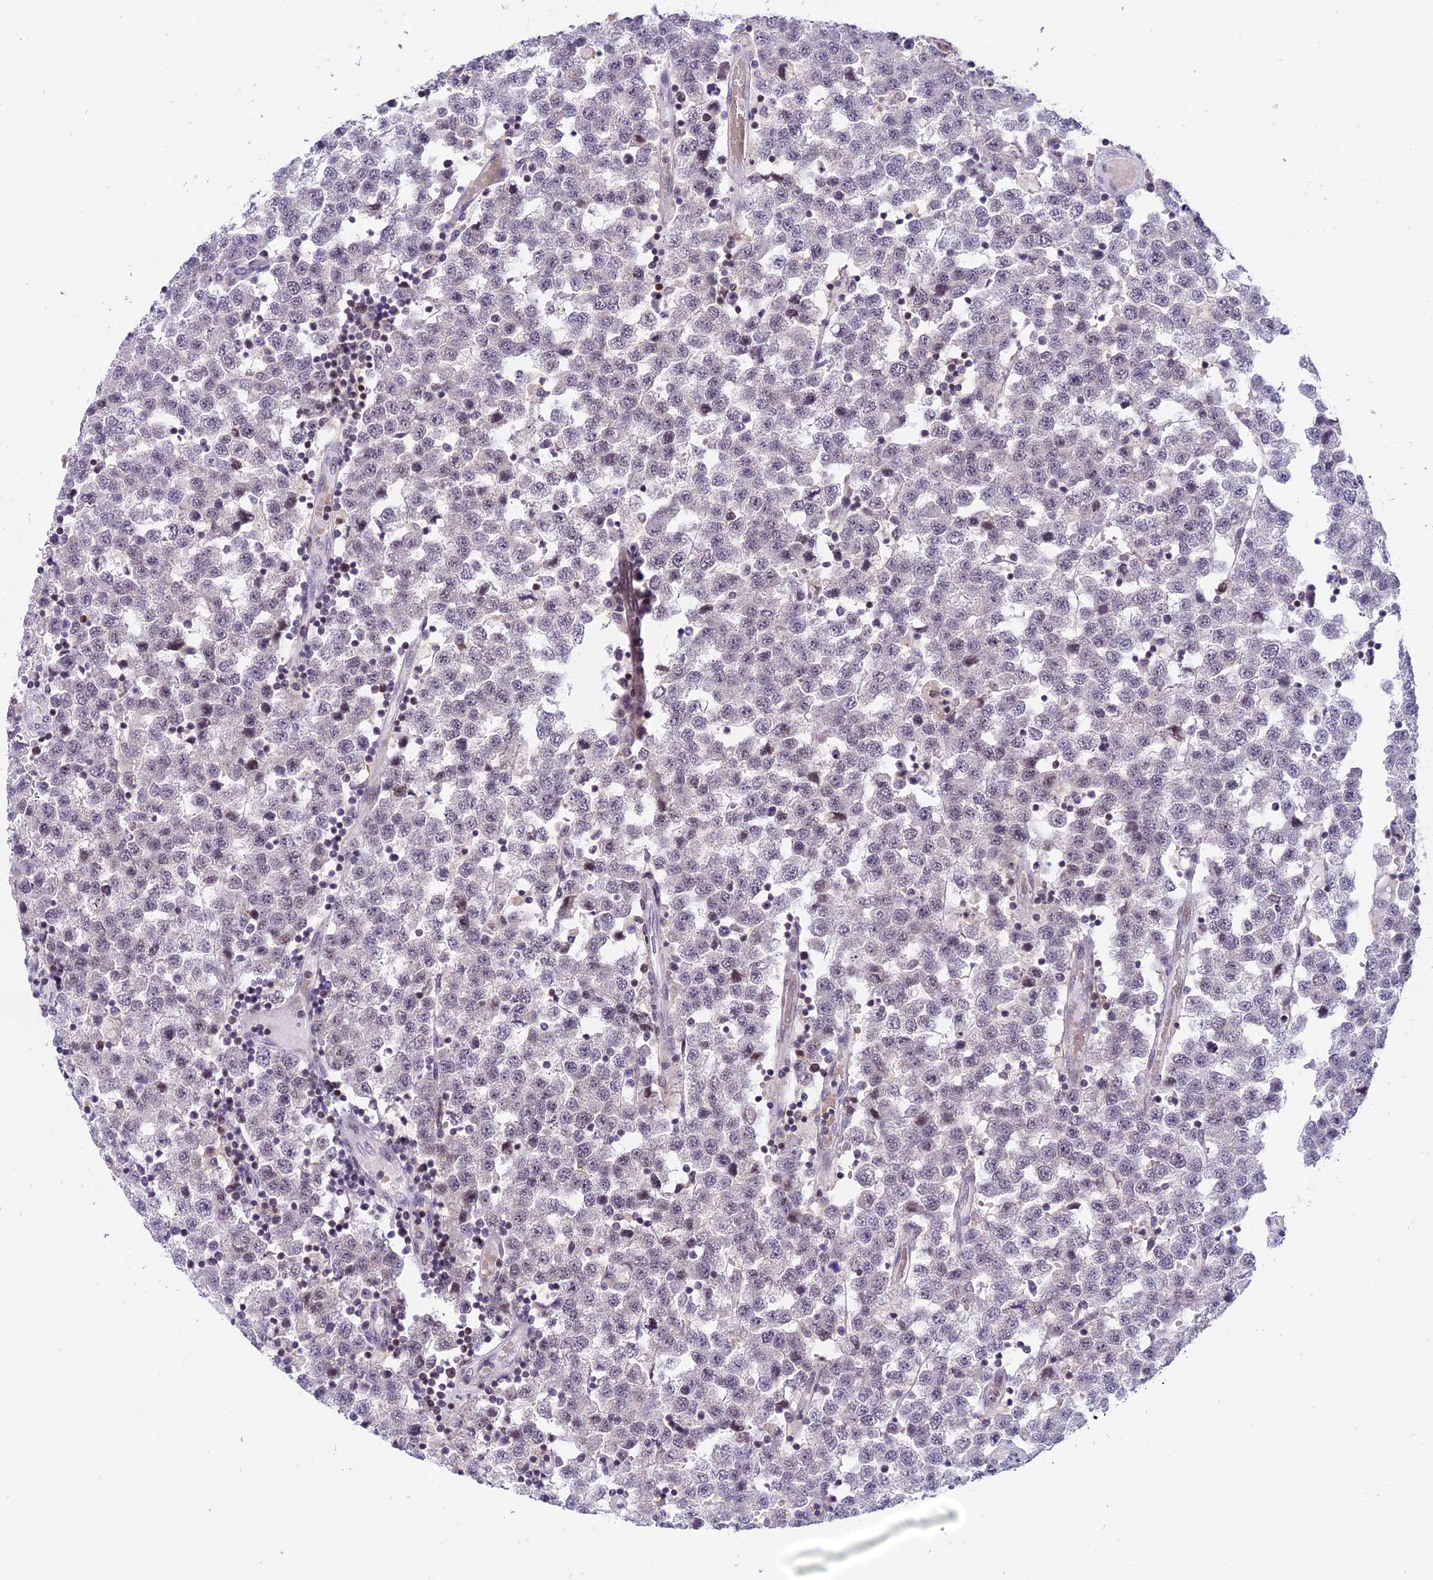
{"staining": {"intensity": "negative", "quantity": "none", "location": "none"}, "tissue": "testis cancer", "cell_type": "Tumor cells", "image_type": "cancer", "snomed": [{"axis": "morphology", "description": "Seminoma, NOS"}, {"axis": "topography", "description": "Testis"}], "caption": "Testis cancer stained for a protein using immunohistochemistry reveals no positivity tumor cells.", "gene": "TADA3", "patient": {"sex": "male", "age": 34}}